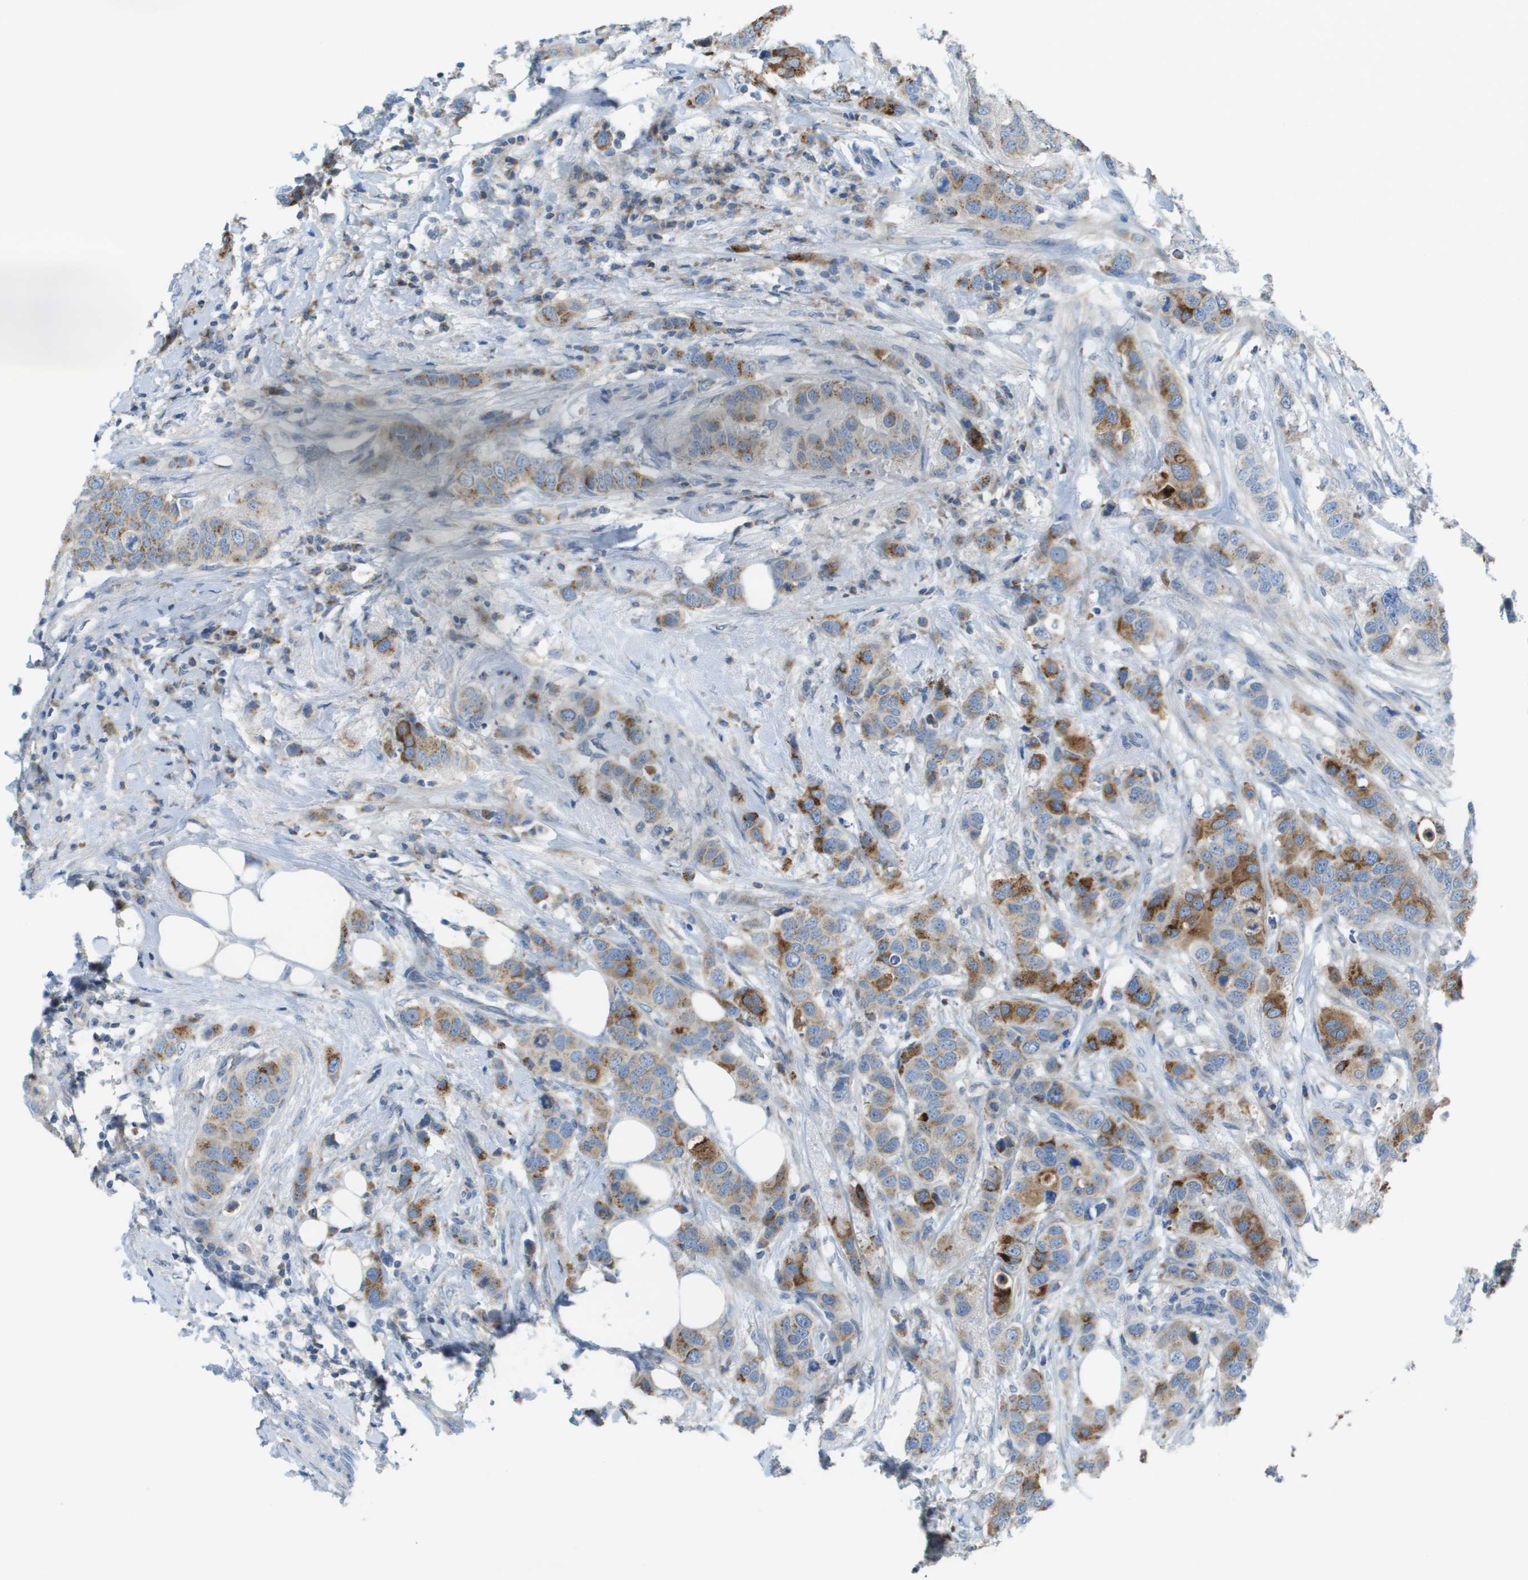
{"staining": {"intensity": "strong", "quantity": "25%-75%", "location": "cytoplasmic/membranous"}, "tissue": "breast cancer", "cell_type": "Tumor cells", "image_type": "cancer", "snomed": [{"axis": "morphology", "description": "Duct carcinoma"}, {"axis": "topography", "description": "Breast"}], "caption": "Immunohistochemistry (IHC) (DAB) staining of human breast cancer (intraductal carcinoma) shows strong cytoplasmic/membranous protein expression in about 25%-75% of tumor cells.", "gene": "GALNT6", "patient": {"sex": "female", "age": 50}}